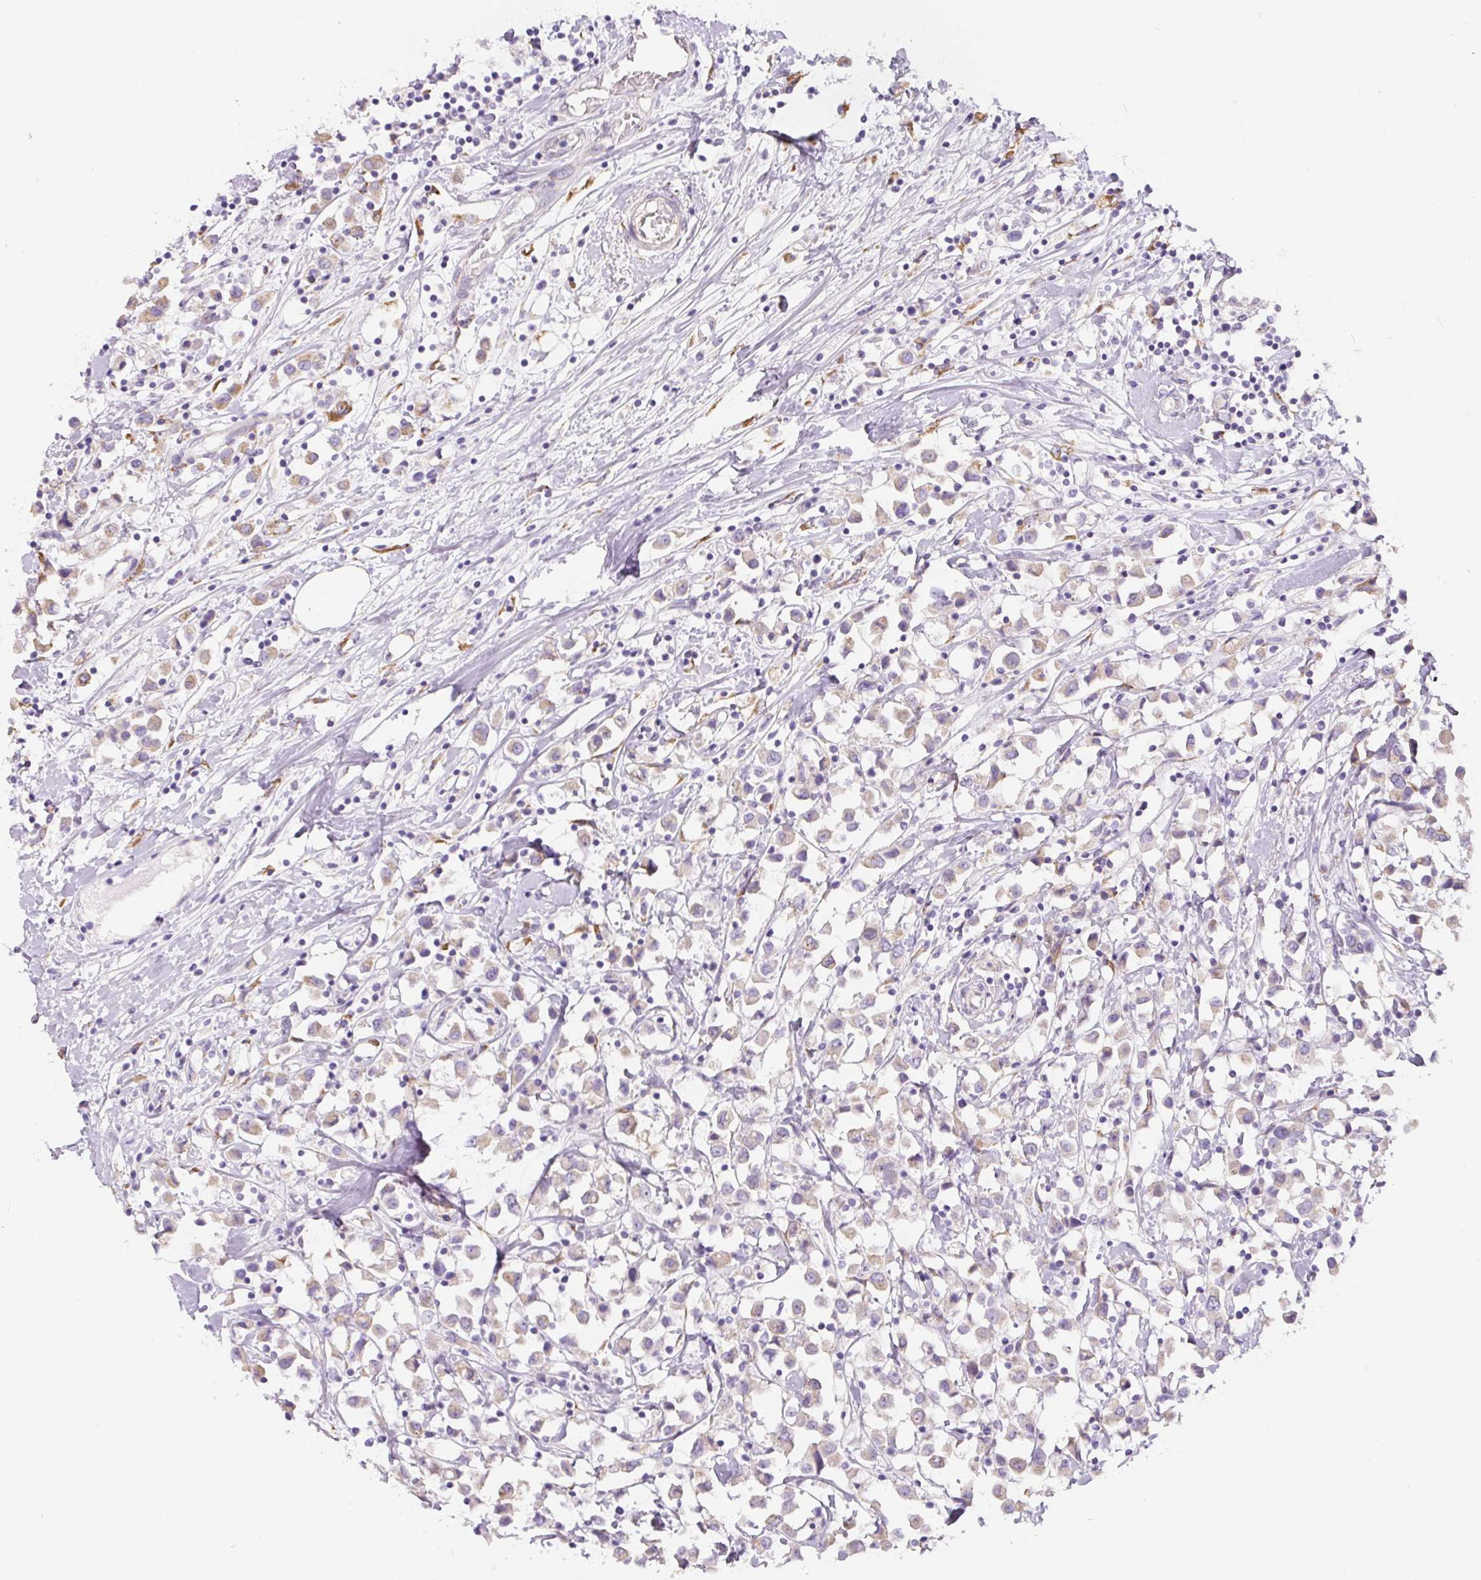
{"staining": {"intensity": "weak", "quantity": ">75%", "location": "cytoplasmic/membranous"}, "tissue": "breast cancer", "cell_type": "Tumor cells", "image_type": "cancer", "snomed": [{"axis": "morphology", "description": "Duct carcinoma"}, {"axis": "topography", "description": "Breast"}], "caption": "This is an image of IHC staining of breast invasive ductal carcinoma, which shows weak staining in the cytoplasmic/membranous of tumor cells.", "gene": "PWWP3B", "patient": {"sex": "female", "age": 61}}